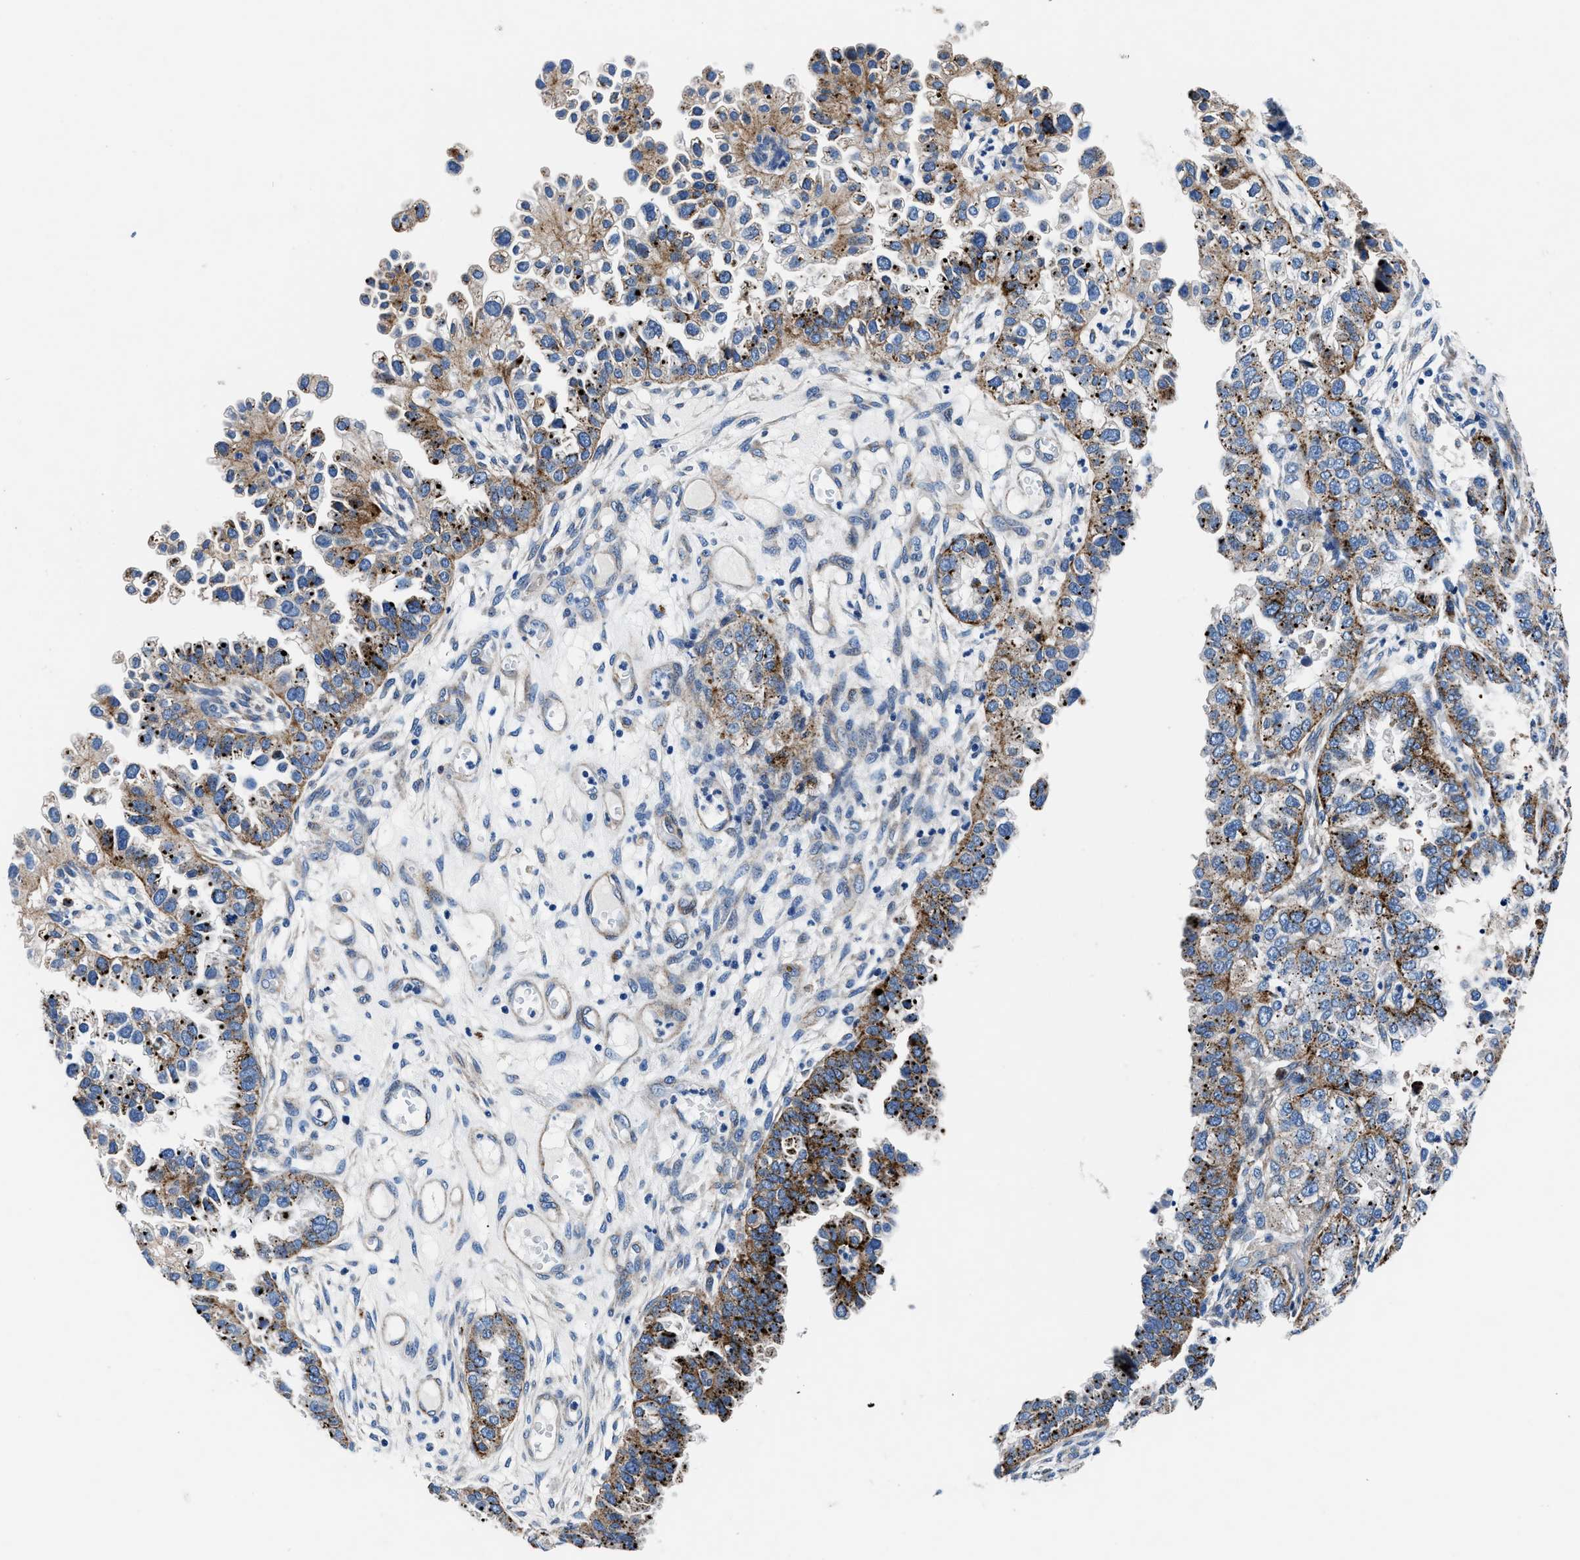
{"staining": {"intensity": "moderate", "quantity": "25%-75%", "location": "cytoplasmic/membranous"}, "tissue": "endometrial cancer", "cell_type": "Tumor cells", "image_type": "cancer", "snomed": [{"axis": "morphology", "description": "Adenocarcinoma, NOS"}, {"axis": "topography", "description": "Endometrium"}], "caption": "Immunohistochemistry histopathology image of neoplastic tissue: endometrial cancer (adenocarcinoma) stained using immunohistochemistry reveals medium levels of moderate protein expression localized specifically in the cytoplasmic/membranous of tumor cells, appearing as a cytoplasmic/membranous brown color.", "gene": "DAG1", "patient": {"sex": "female", "age": 85}}